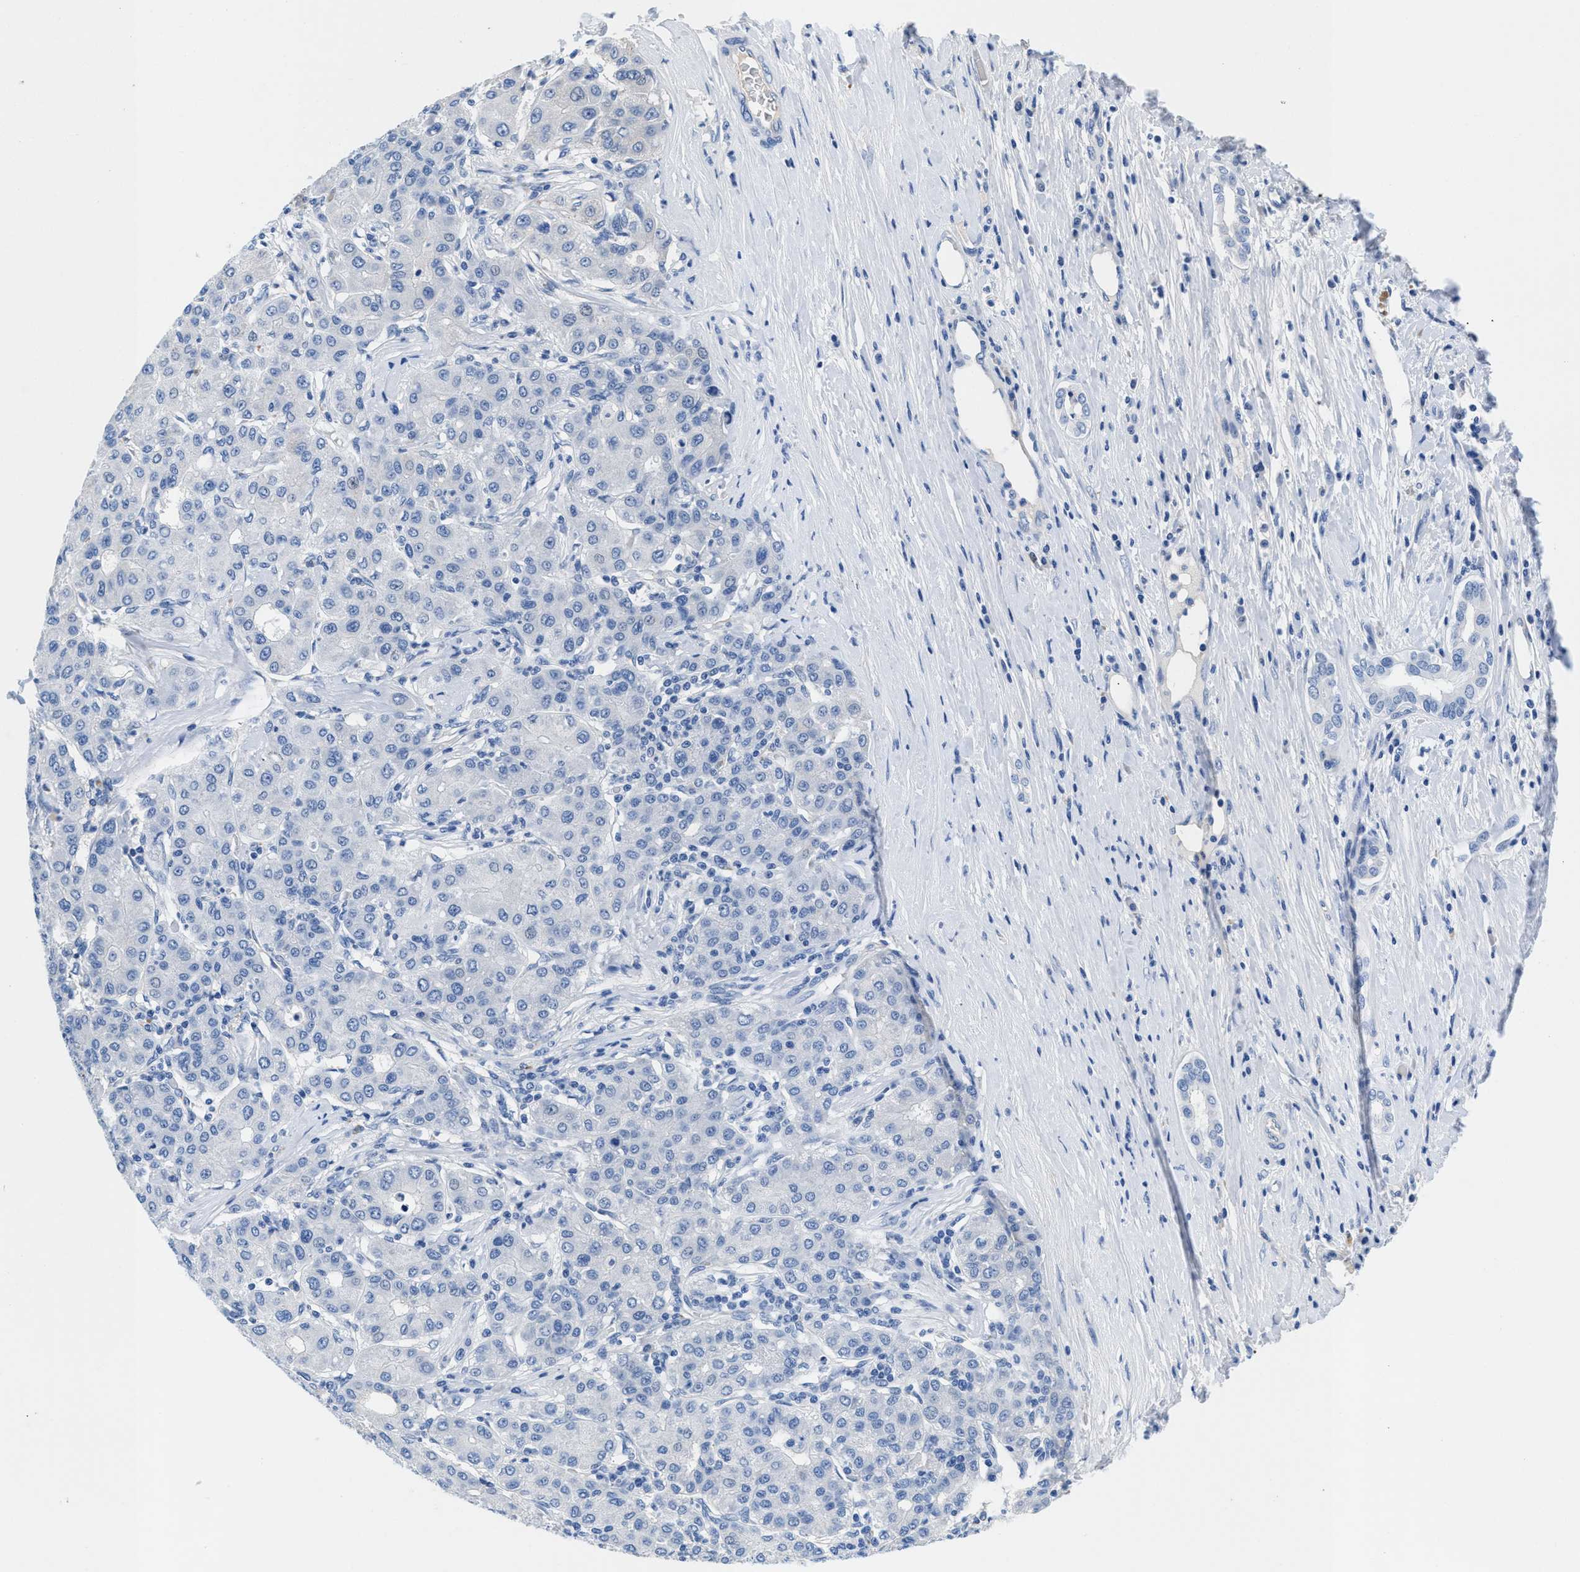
{"staining": {"intensity": "negative", "quantity": "none", "location": "none"}, "tissue": "liver cancer", "cell_type": "Tumor cells", "image_type": "cancer", "snomed": [{"axis": "morphology", "description": "Carcinoma, Hepatocellular, NOS"}, {"axis": "topography", "description": "Liver"}], "caption": "This histopathology image is of liver cancer stained with immunohistochemistry (IHC) to label a protein in brown with the nuclei are counter-stained blue. There is no positivity in tumor cells.", "gene": "SLFN13", "patient": {"sex": "male", "age": 65}}